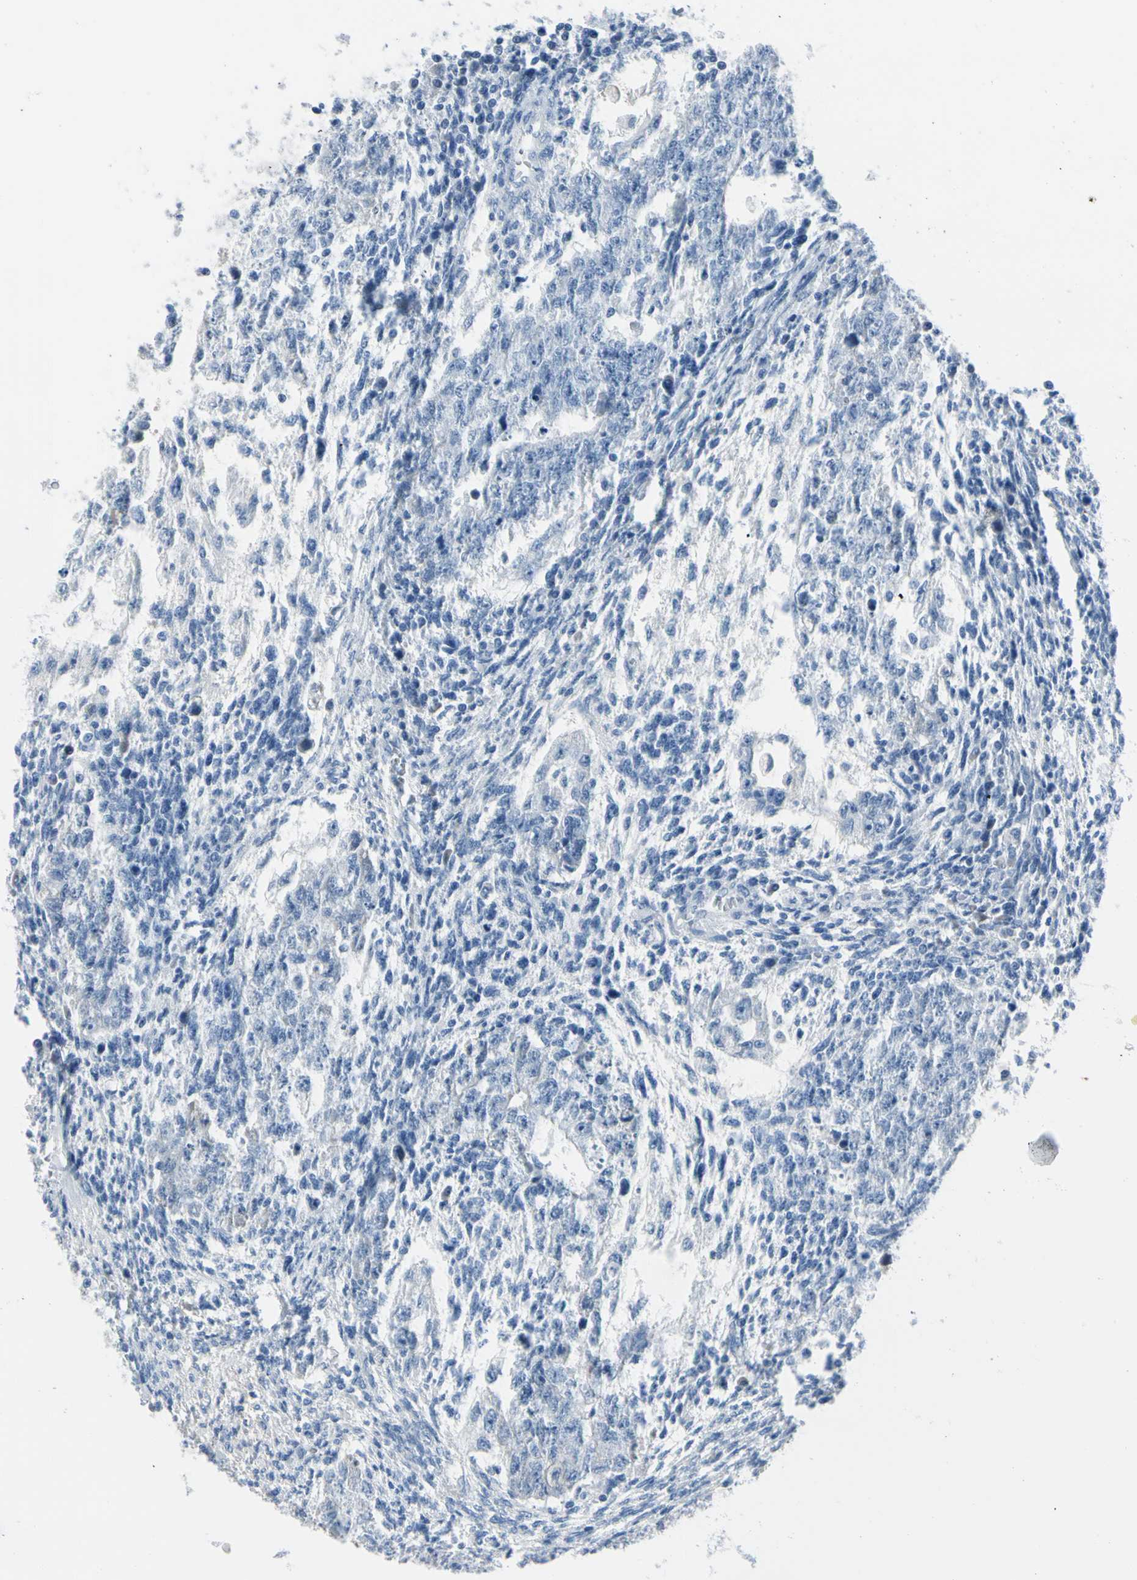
{"staining": {"intensity": "negative", "quantity": "none", "location": "none"}, "tissue": "testis cancer", "cell_type": "Tumor cells", "image_type": "cancer", "snomed": [{"axis": "morphology", "description": "Normal tissue, NOS"}, {"axis": "morphology", "description": "Carcinoma, Embryonal, NOS"}, {"axis": "topography", "description": "Testis"}], "caption": "The image demonstrates no significant positivity in tumor cells of testis cancer (embryonal carcinoma).", "gene": "TPO", "patient": {"sex": "male", "age": 36}}